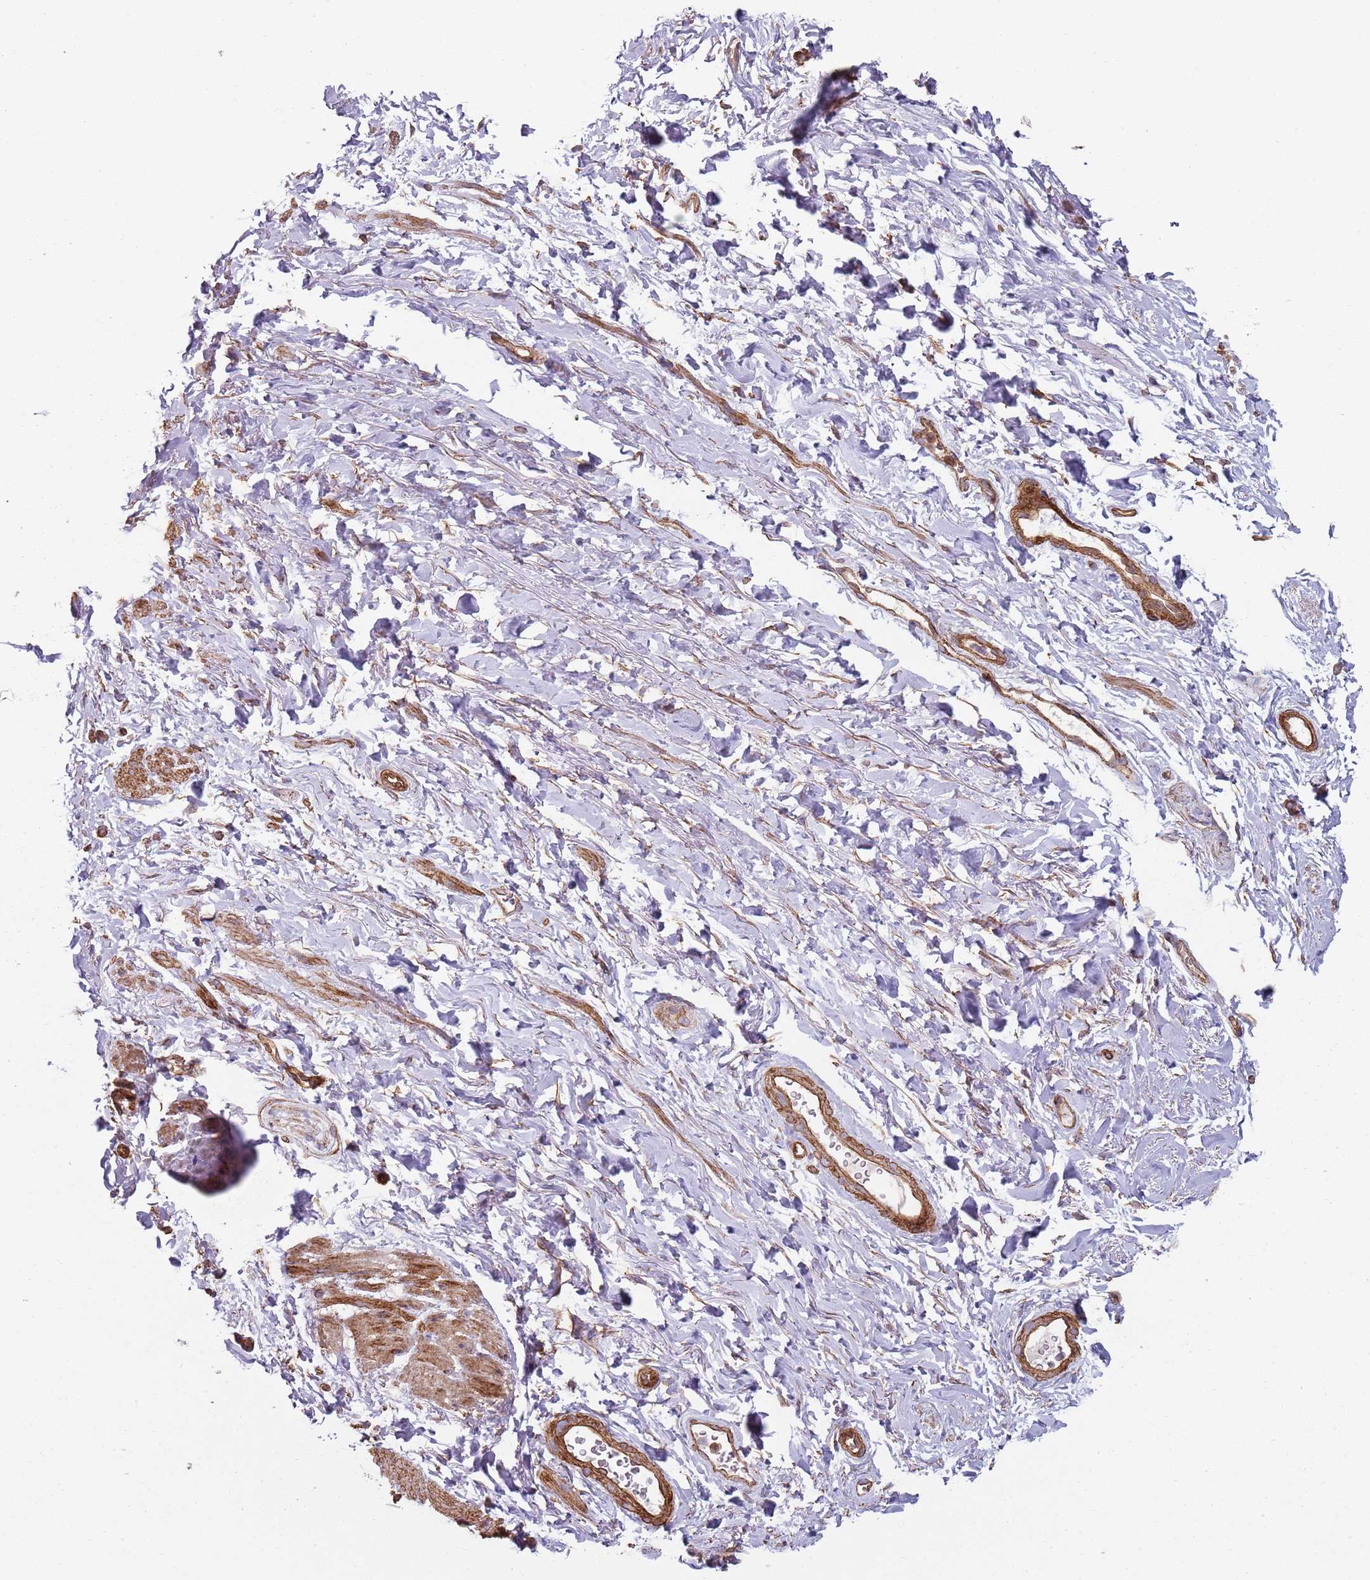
{"staining": {"intensity": "strong", "quantity": "<25%", "location": "cytoplasmic/membranous"}, "tissue": "smooth muscle", "cell_type": "Smooth muscle cells", "image_type": "normal", "snomed": [{"axis": "morphology", "description": "Normal tissue, NOS"}, {"axis": "topography", "description": "Smooth muscle"}, {"axis": "topography", "description": "Peripheral nerve tissue"}], "caption": "A histopathology image of human smooth muscle stained for a protein exhibits strong cytoplasmic/membranous brown staining in smooth muscle cells. (DAB (3,3'-diaminobenzidine) = brown stain, brightfield microscopy at high magnification).", "gene": "PHLPP2", "patient": {"sex": "male", "age": 69}}